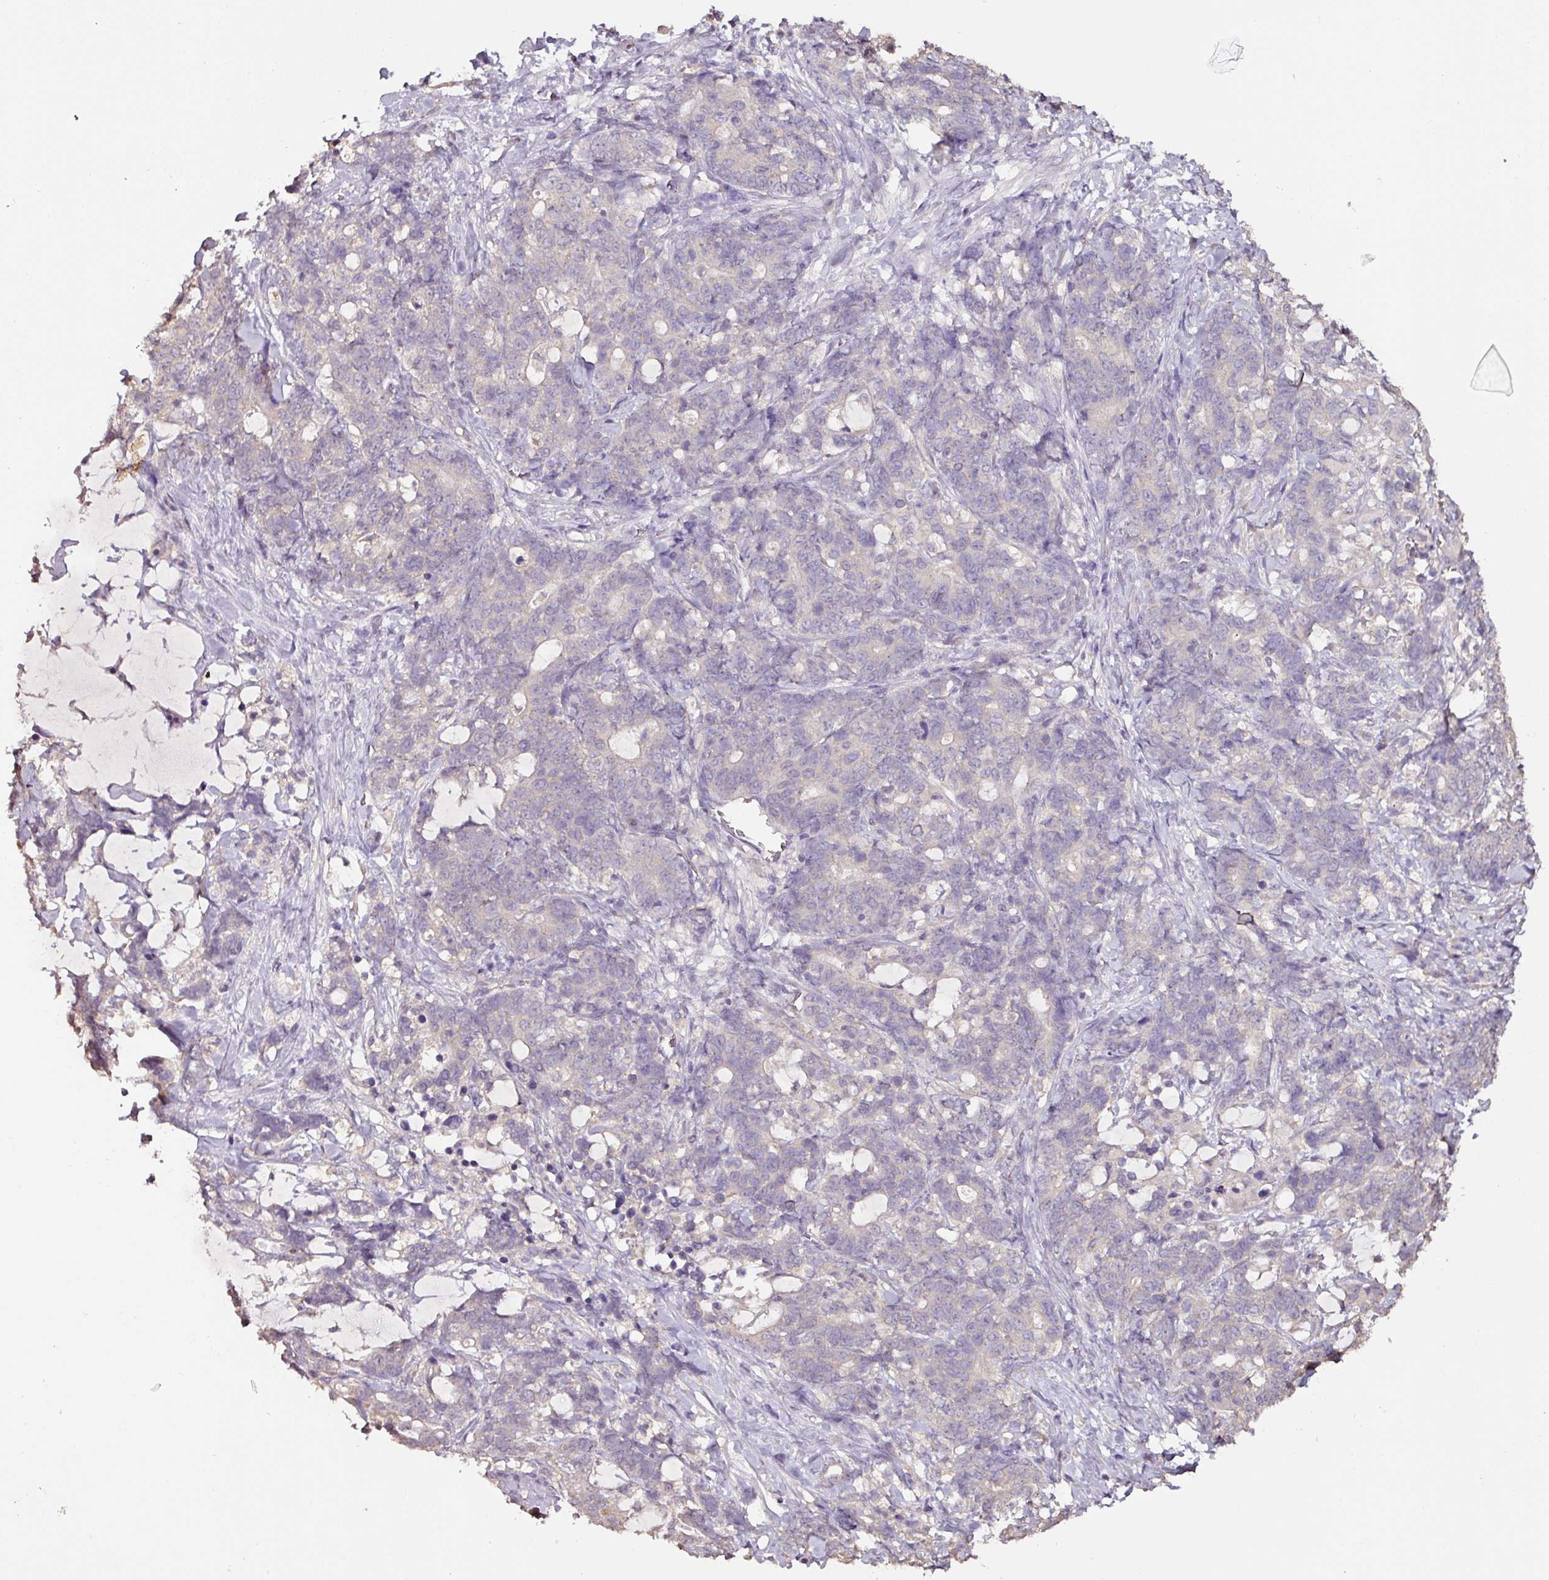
{"staining": {"intensity": "negative", "quantity": "none", "location": "none"}, "tissue": "stomach cancer", "cell_type": "Tumor cells", "image_type": "cancer", "snomed": [{"axis": "morphology", "description": "Normal tissue, NOS"}, {"axis": "morphology", "description": "Adenocarcinoma, NOS"}, {"axis": "topography", "description": "Stomach"}], "caption": "Tumor cells show no significant staining in stomach adenocarcinoma. (DAB IHC, high magnification).", "gene": "RPL38", "patient": {"sex": "female", "age": 64}}